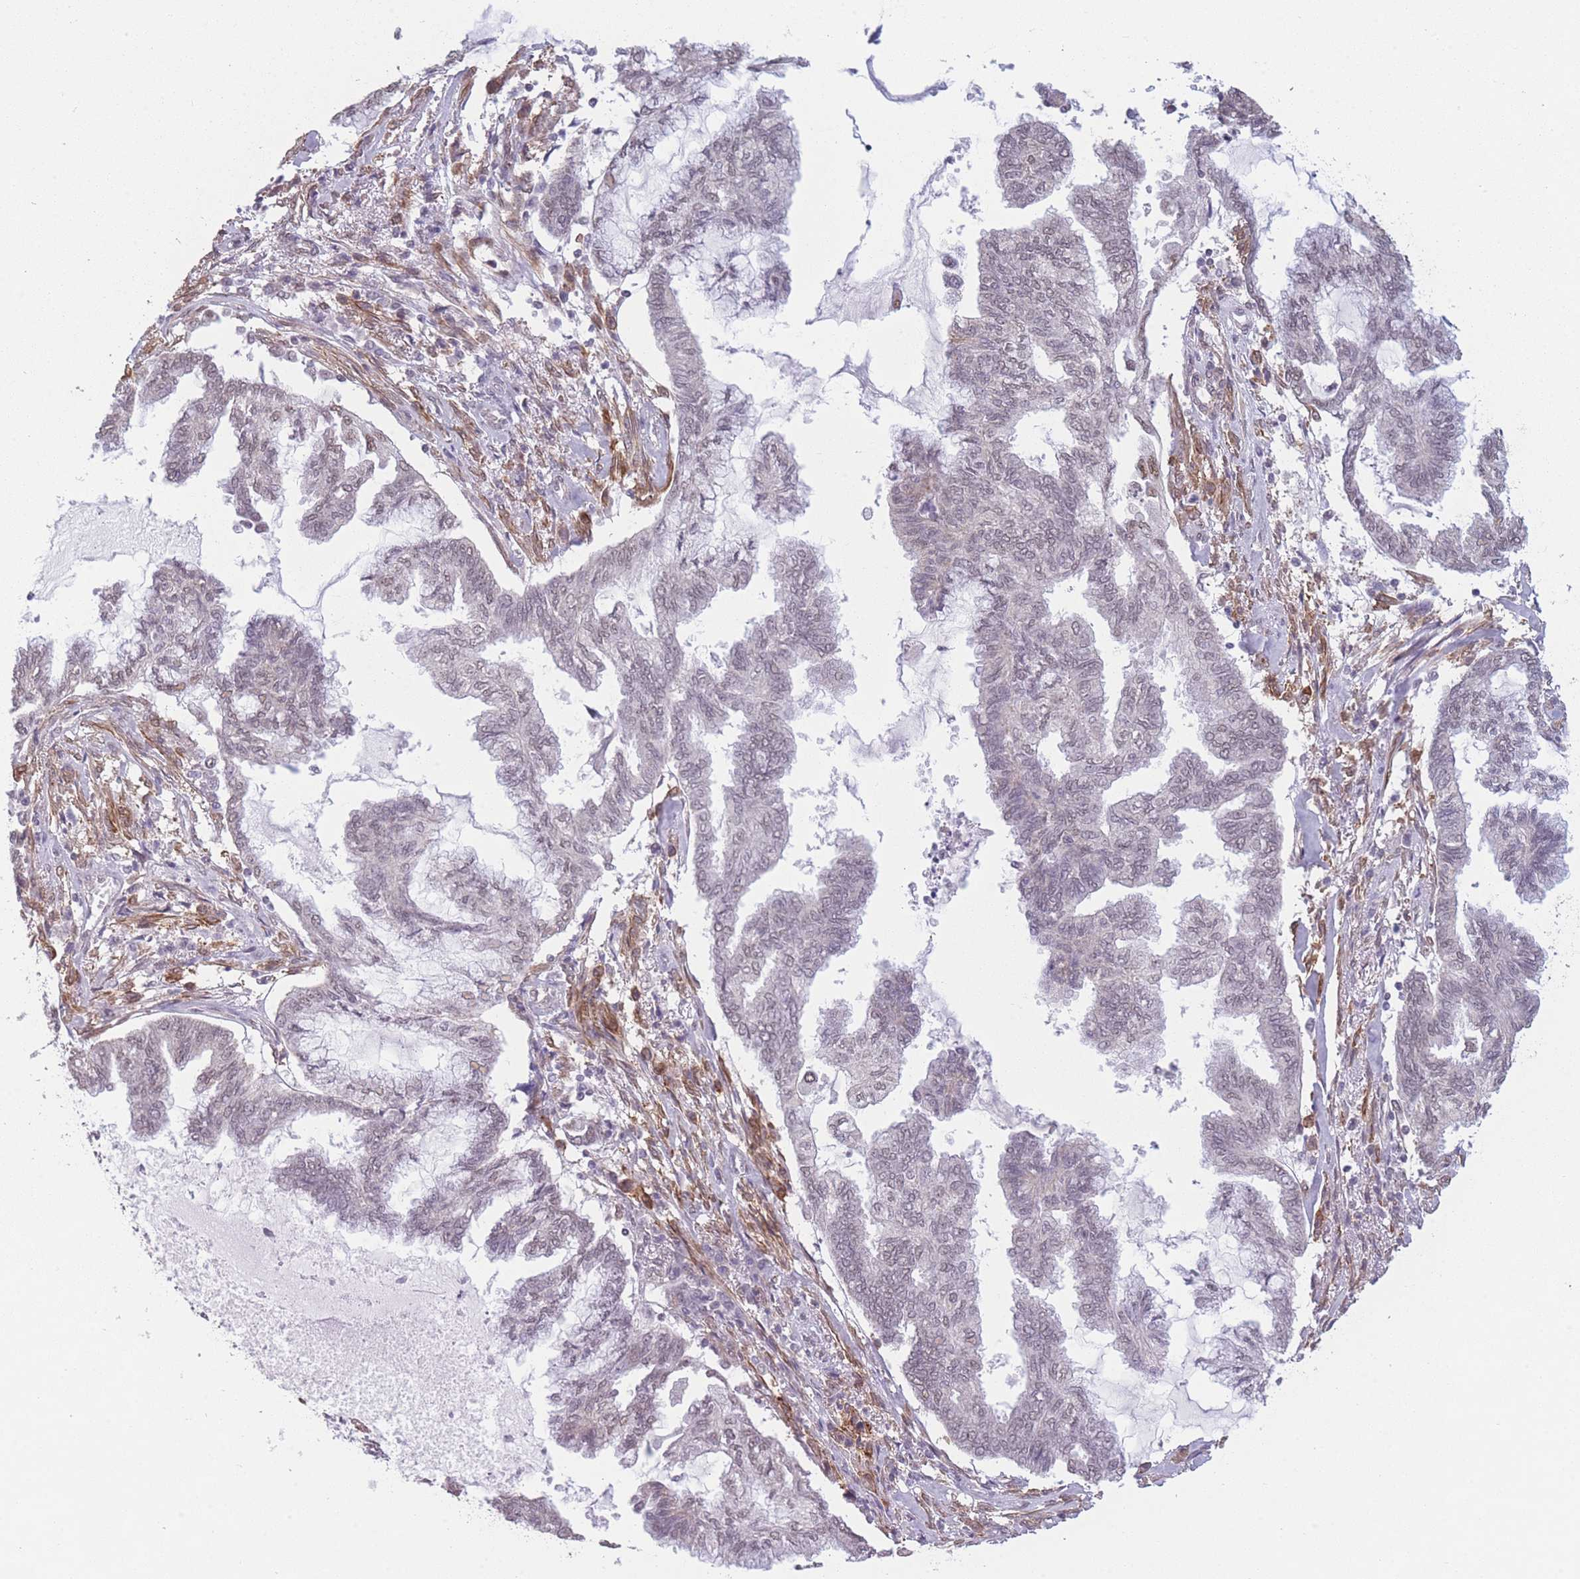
{"staining": {"intensity": "negative", "quantity": "none", "location": "none"}, "tissue": "endometrial cancer", "cell_type": "Tumor cells", "image_type": "cancer", "snomed": [{"axis": "morphology", "description": "Adenocarcinoma, NOS"}, {"axis": "topography", "description": "Endometrium"}], "caption": "There is no significant positivity in tumor cells of endometrial adenocarcinoma.", "gene": "SIN3B", "patient": {"sex": "female", "age": 86}}